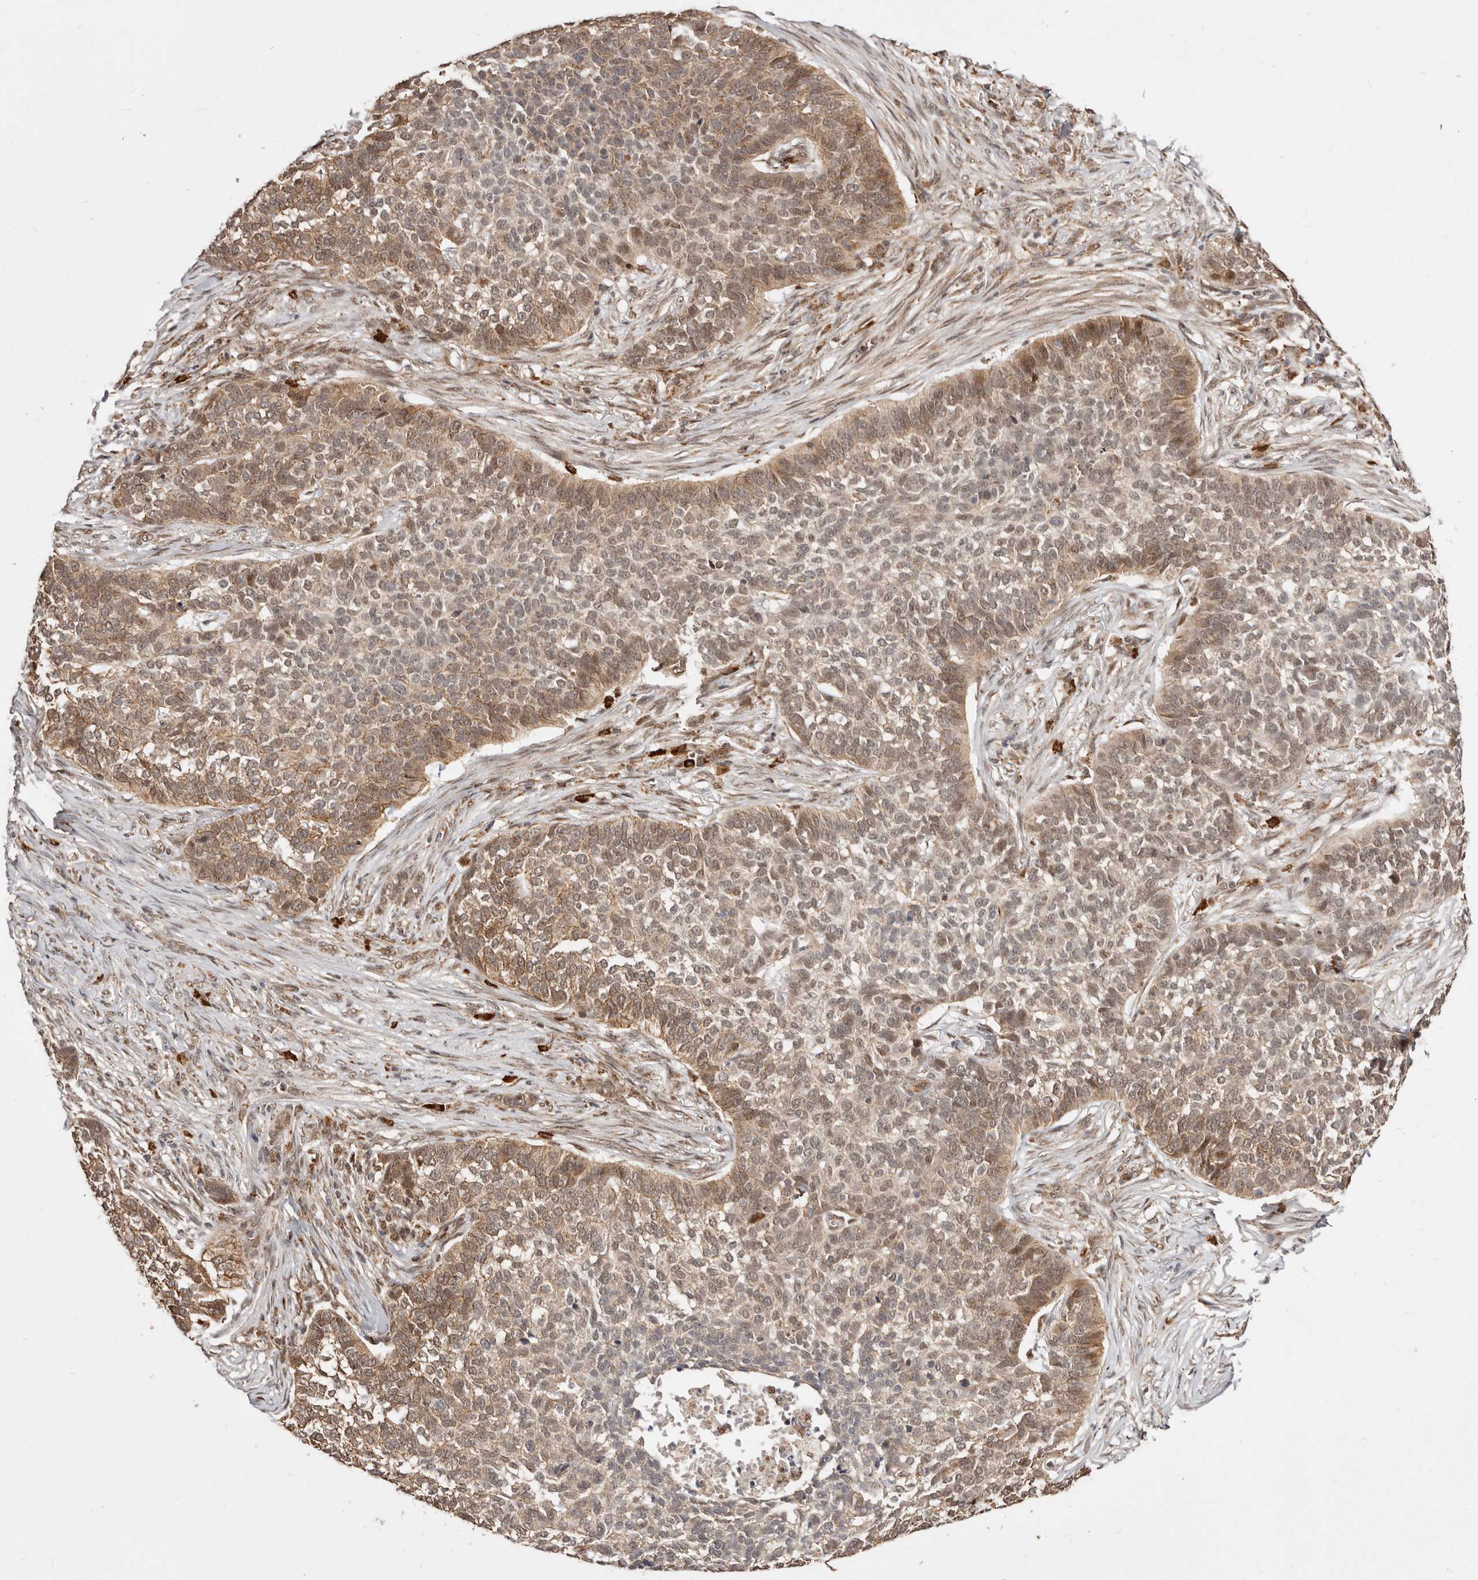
{"staining": {"intensity": "moderate", "quantity": ">75%", "location": "cytoplasmic/membranous,nuclear"}, "tissue": "skin cancer", "cell_type": "Tumor cells", "image_type": "cancer", "snomed": [{"axis": "morphology", "description": "Basal cell carcinoma"}, {"axis": "topography", "description": "Skin"}], "caption": "DAB (3,3'-diaminobenzidine) immunohistochemical staining of skin cancer (basal cell carcinoma) displays moderate cytoplasmic/membranous and nuclear protein expression in approximately >75% of tumor cells. (Brightfield microscopy of DAB IHC at high magnification).", "gene": "SEC14L1", "patient": {"sex": "male", "age": 85}}